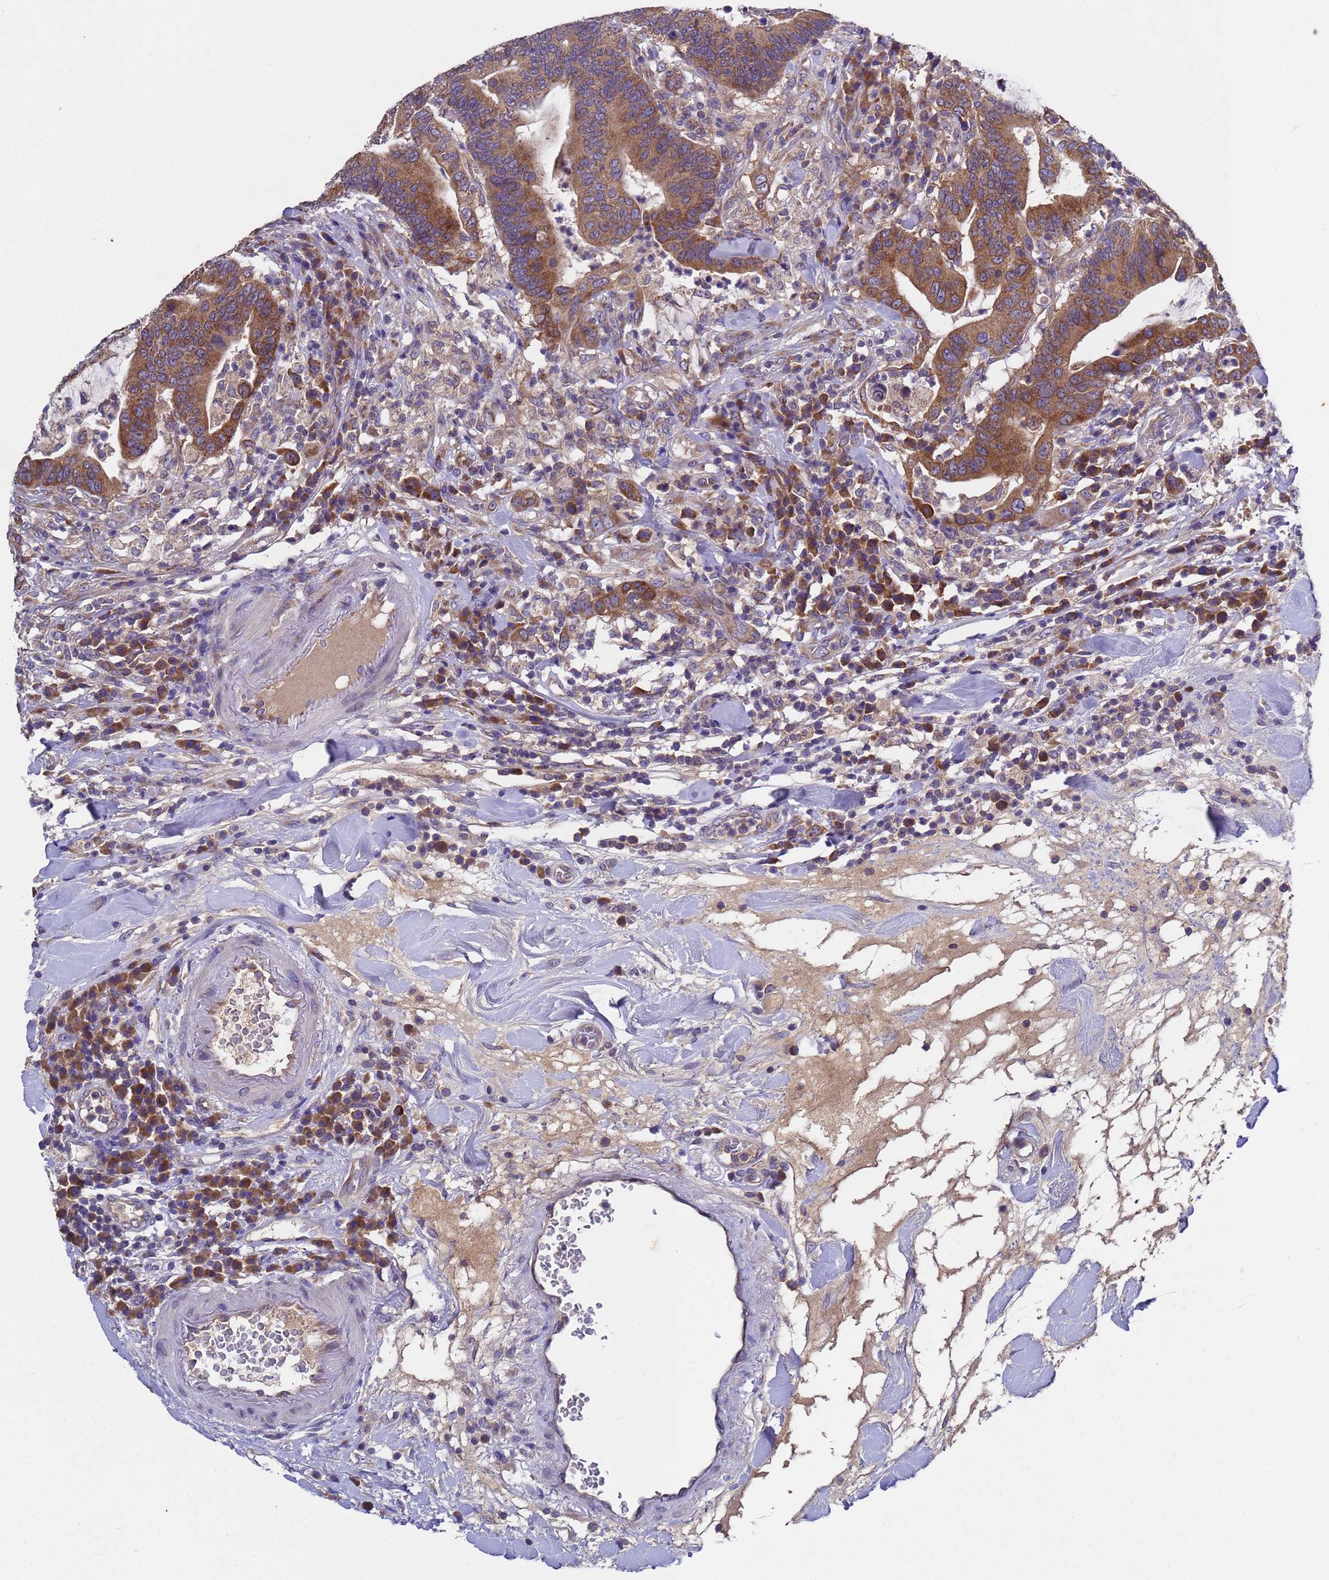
{"staining": {"intensity": "moderate", "quantity": ">75%", "location": "cytoplasmic/membranous"}, "tissue": "colorectal cancer", "cell_type": "Tumor cells", "image_type": "cancer", "snomed": [{"axis": "morphology", "description": "Adenocarcinoma, NOS"}, {"axis": "topography", "description": "Colon"}], "caption": "Immunohistochemical staining of human colorectal adenocarcinoma displays medium levels of moderate cytoplasmic/membranous expression in approximately >75% of tumor cells. Nuclei are stained in blue.", "gene": "DCAF12L2", "patient": {"sex": "female", "age": 66}}